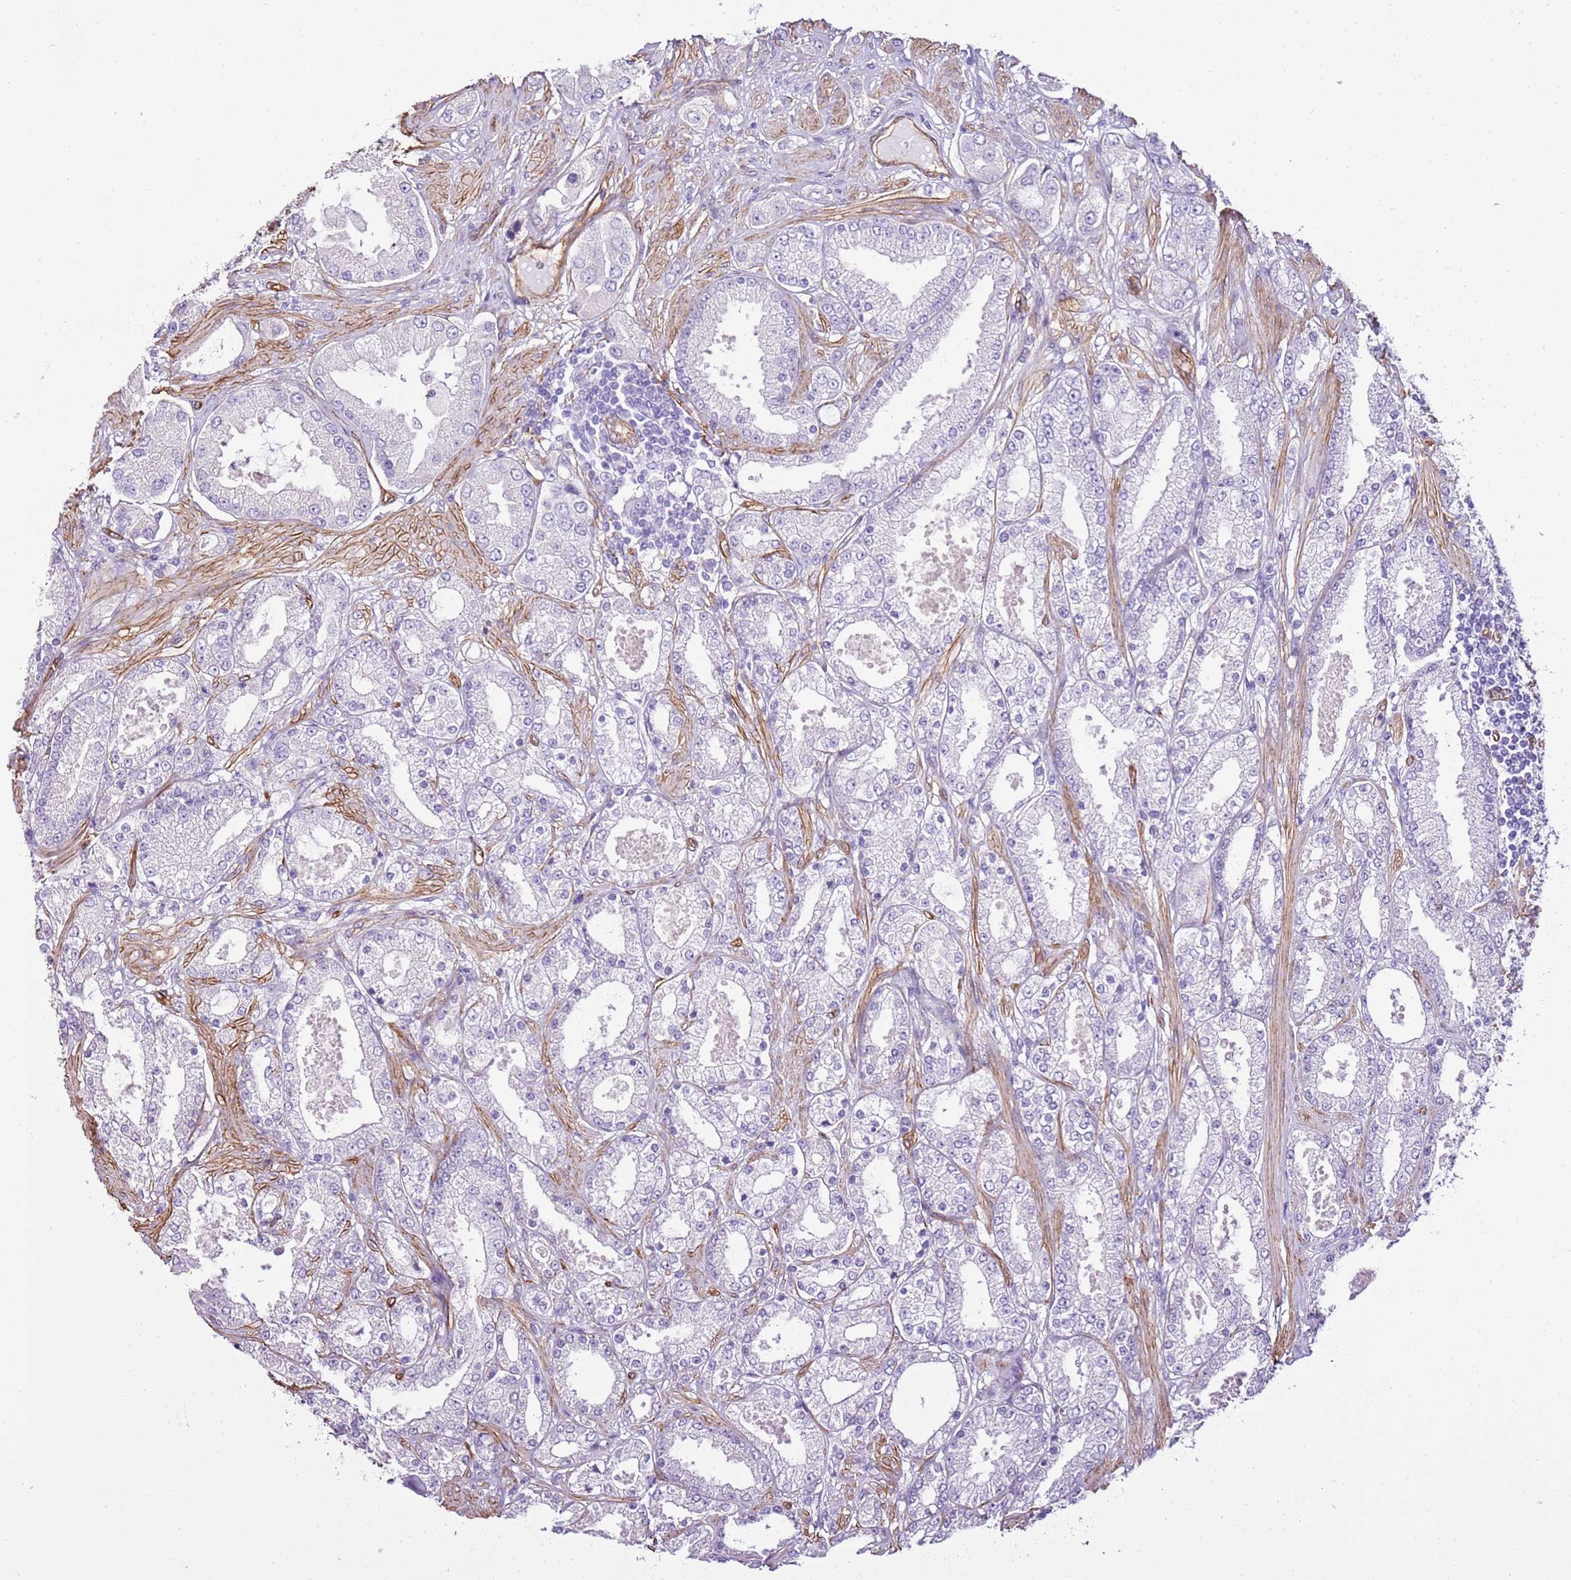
{"staining": {"intensity": "negative", "quantity": "none", "location": "none"}, "tissue": "prostate cancer", "cell_type": "Tumor cells", "image_type": "cancer", "snomed": [{"axis": "morphology", "description": "Adenocarcinoma, High grade"}, {"axis": "topography", "description": "Prostate"}], "caption": "Tumor cells show no significant protein positivity in prostate cancer.", "gene": "CTDSPL", "patient": {"sex": "male", "age": 68}}